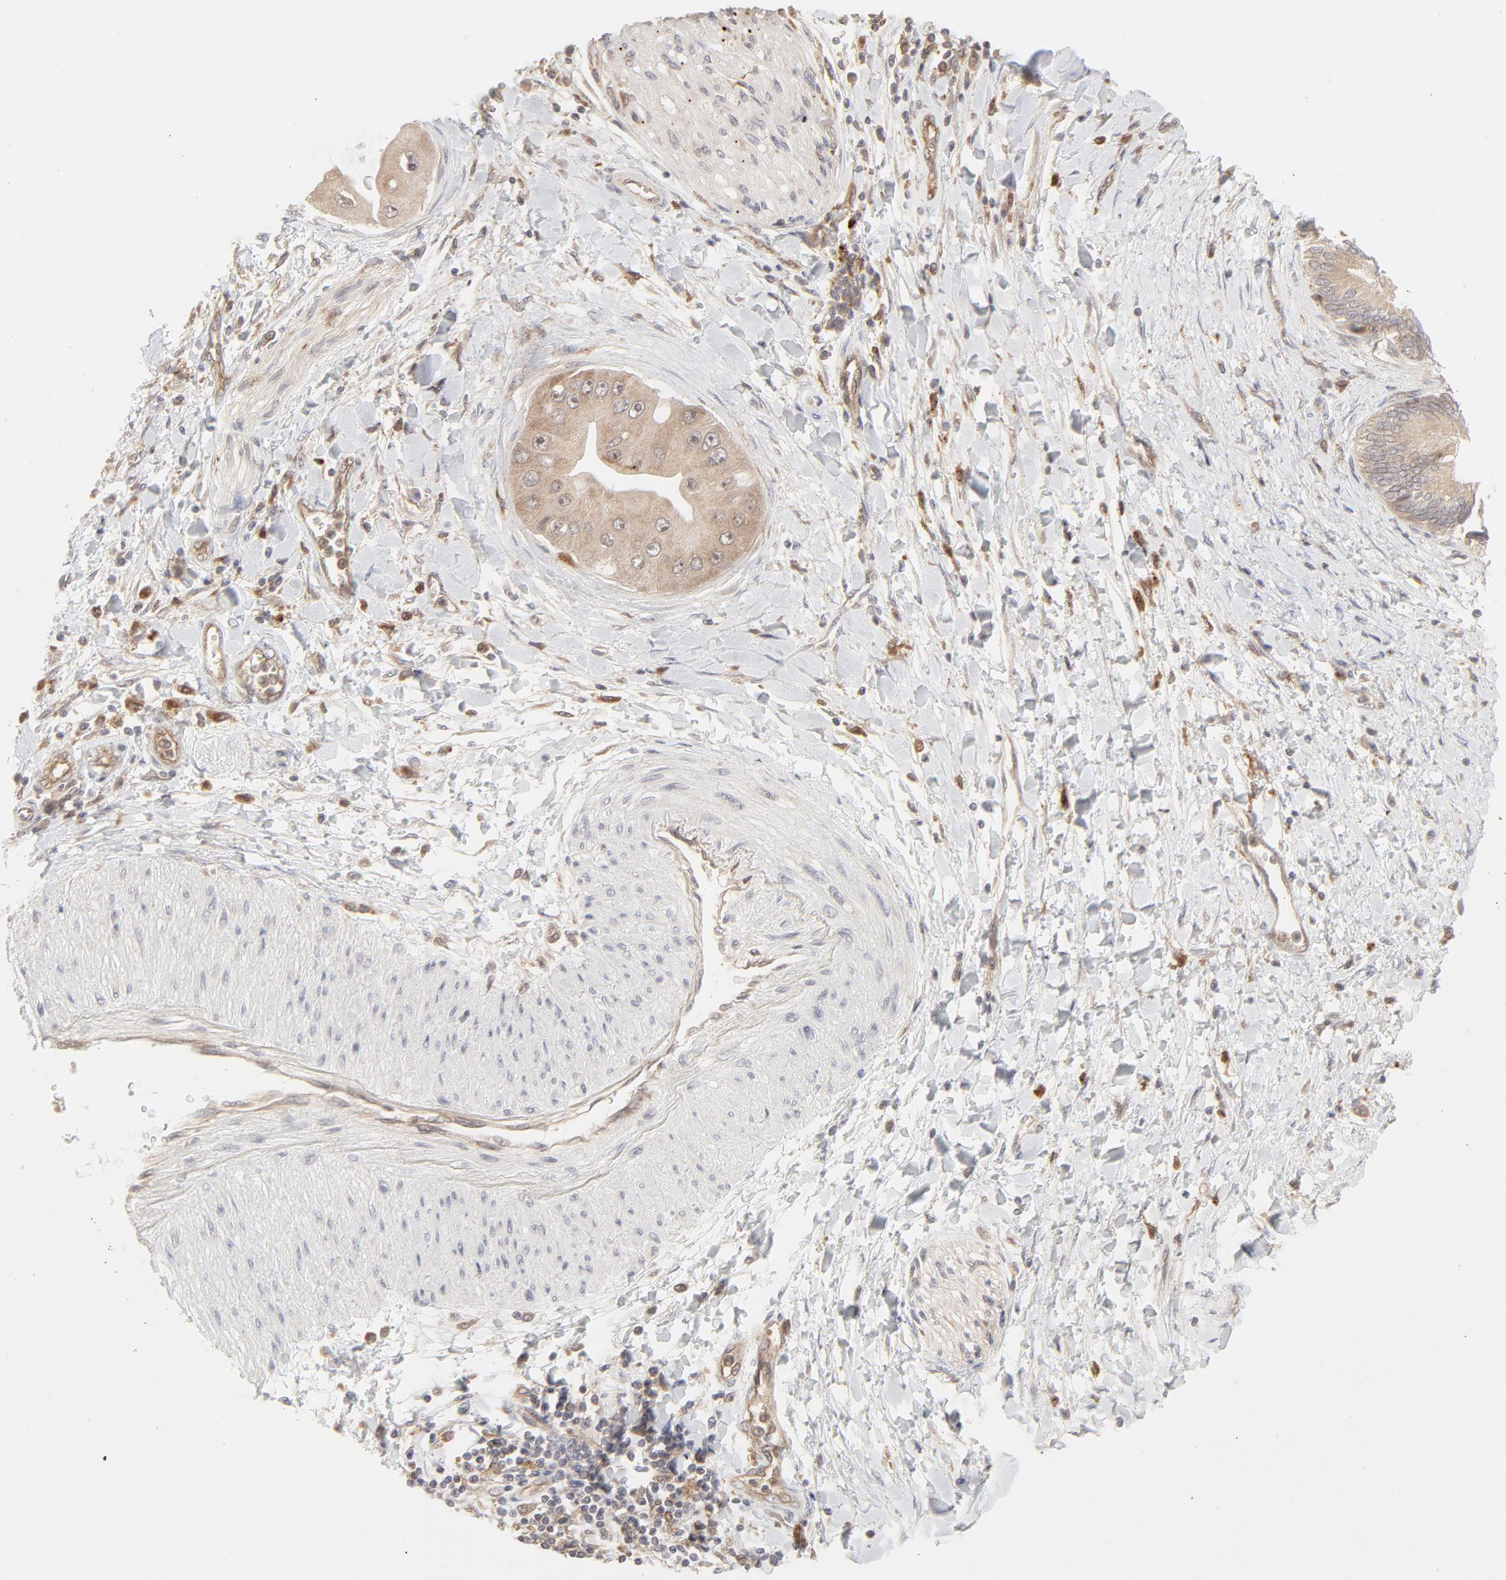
{"staining": {"intensity": "negative", "quantity": "none", "location": "none"}, "tissue": "adipose tissue", "cell_type": "Adipocytes", "image_type": "normal", "snomed": [{"axis": "morphology", "description": "Normal tissue, NOS"}, {"axis": "morphology", "description": "Cholangiocarcinoma"}, {"axis": "topography", "description": "Liver"}, {"axis": "topography", "description": "Peripheral nerve tissue"}], "caption": "This histopathology image is of normal adipose tissue stained with IHC to label a protein in brown with the nuclei are counter-stained blue. There is no expression in adipocytes. (Stains: DAB immunohistochemistry (IHC) with hematoxylin counter stain, Microscopy: brightfield microscopy at high magnification).", "gene": "RAB5C", "patient": {"sex": "male", "age": 50}}